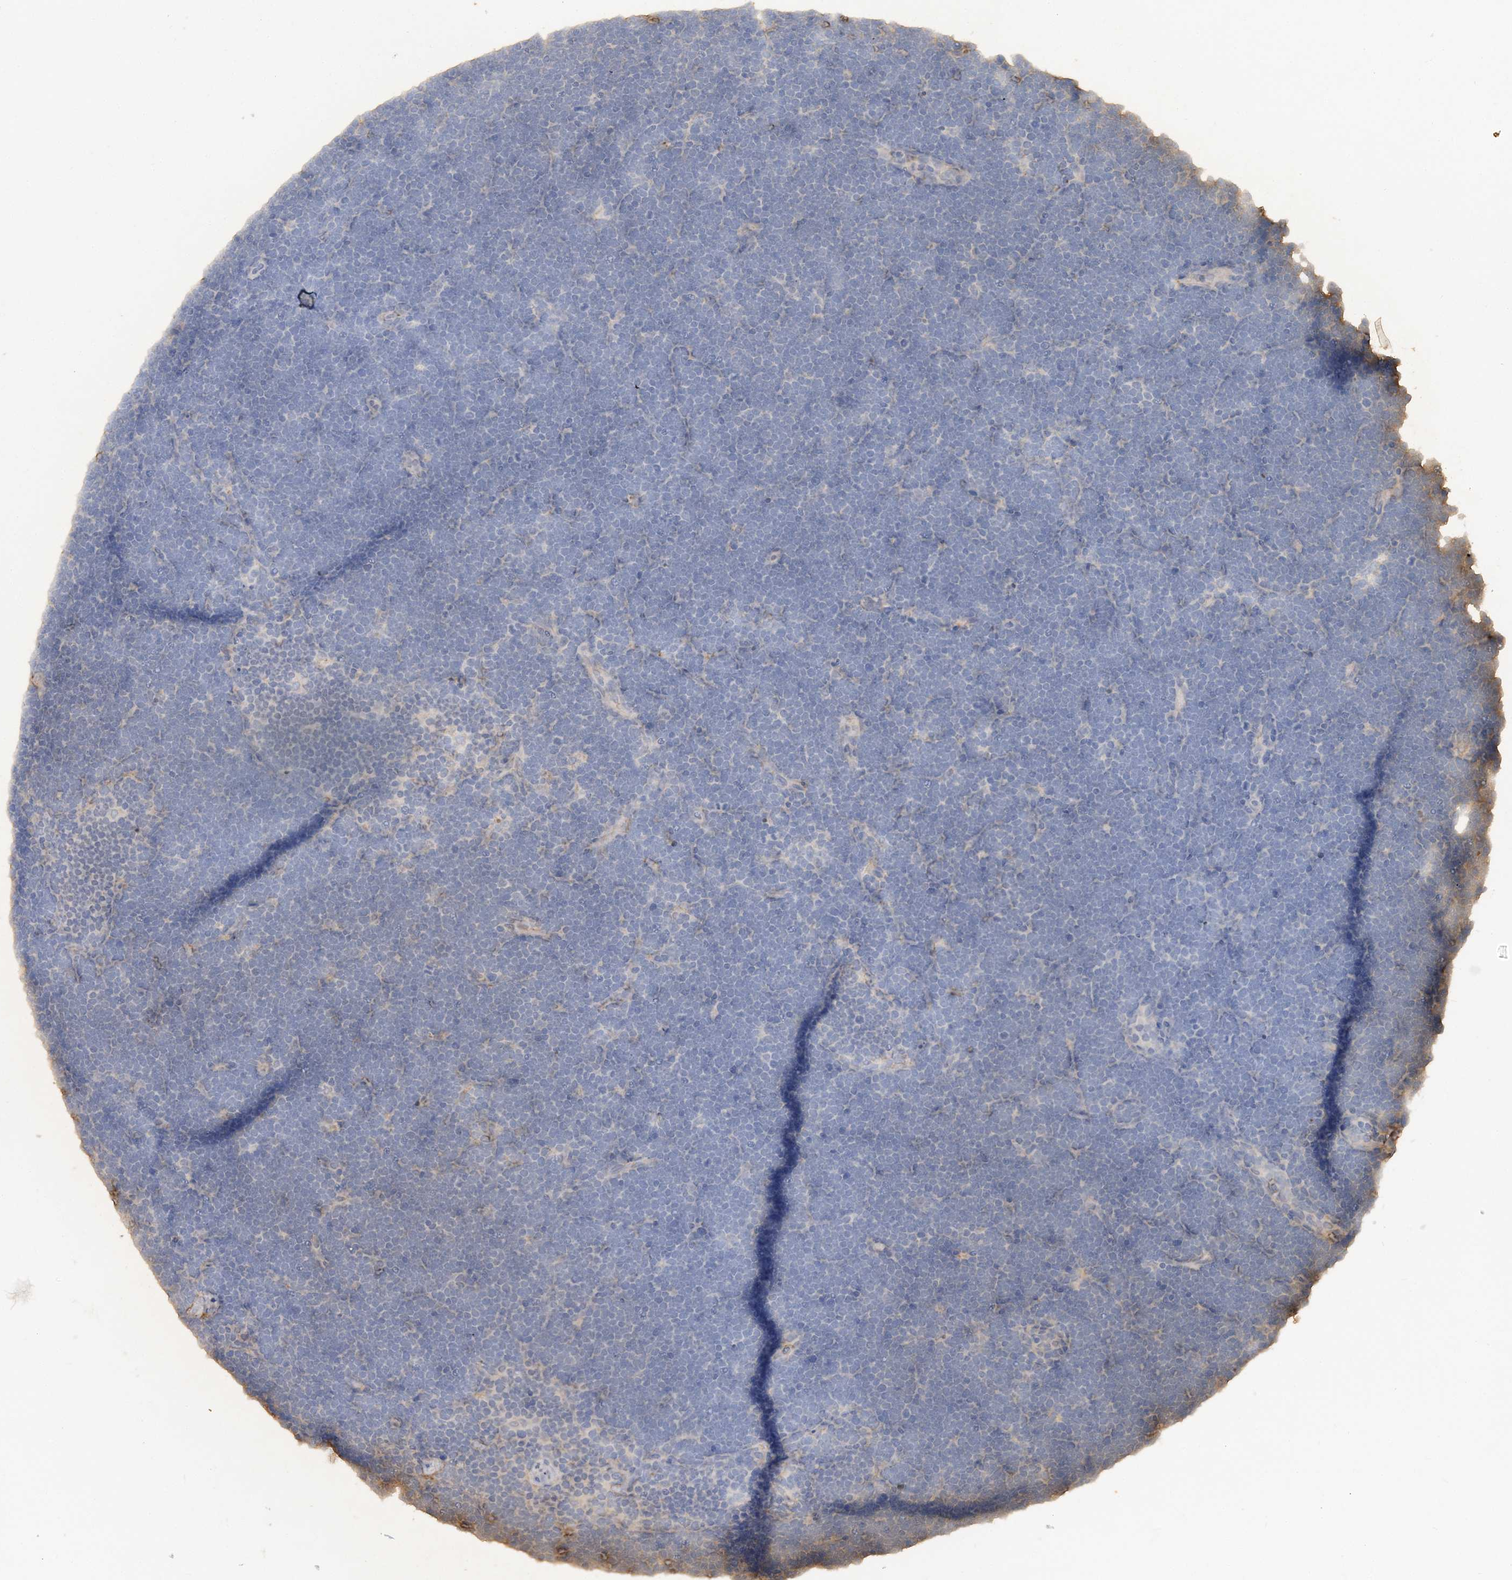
{"staining": {"intensity": "negative", "quantity": "none", "location": "none"}, "tissue": "lymphoma", "cell_type": "Tumor cells", "image_type": "cancer", "snomed": [{"axis": "morphology", "description": "Malignant lymphoma, non-Hodgkin's type, High grade"}, {"axis": "topography", "description": "Lymph node"}], "caption": "DAB immunohistochemical staining of human malignant lymphoma, non-Hodgkin's type (high-grade) reveals no significant staining in tumor cells.", "gene": "GRINA", "patient": {"sex": "male", "age": 13}}